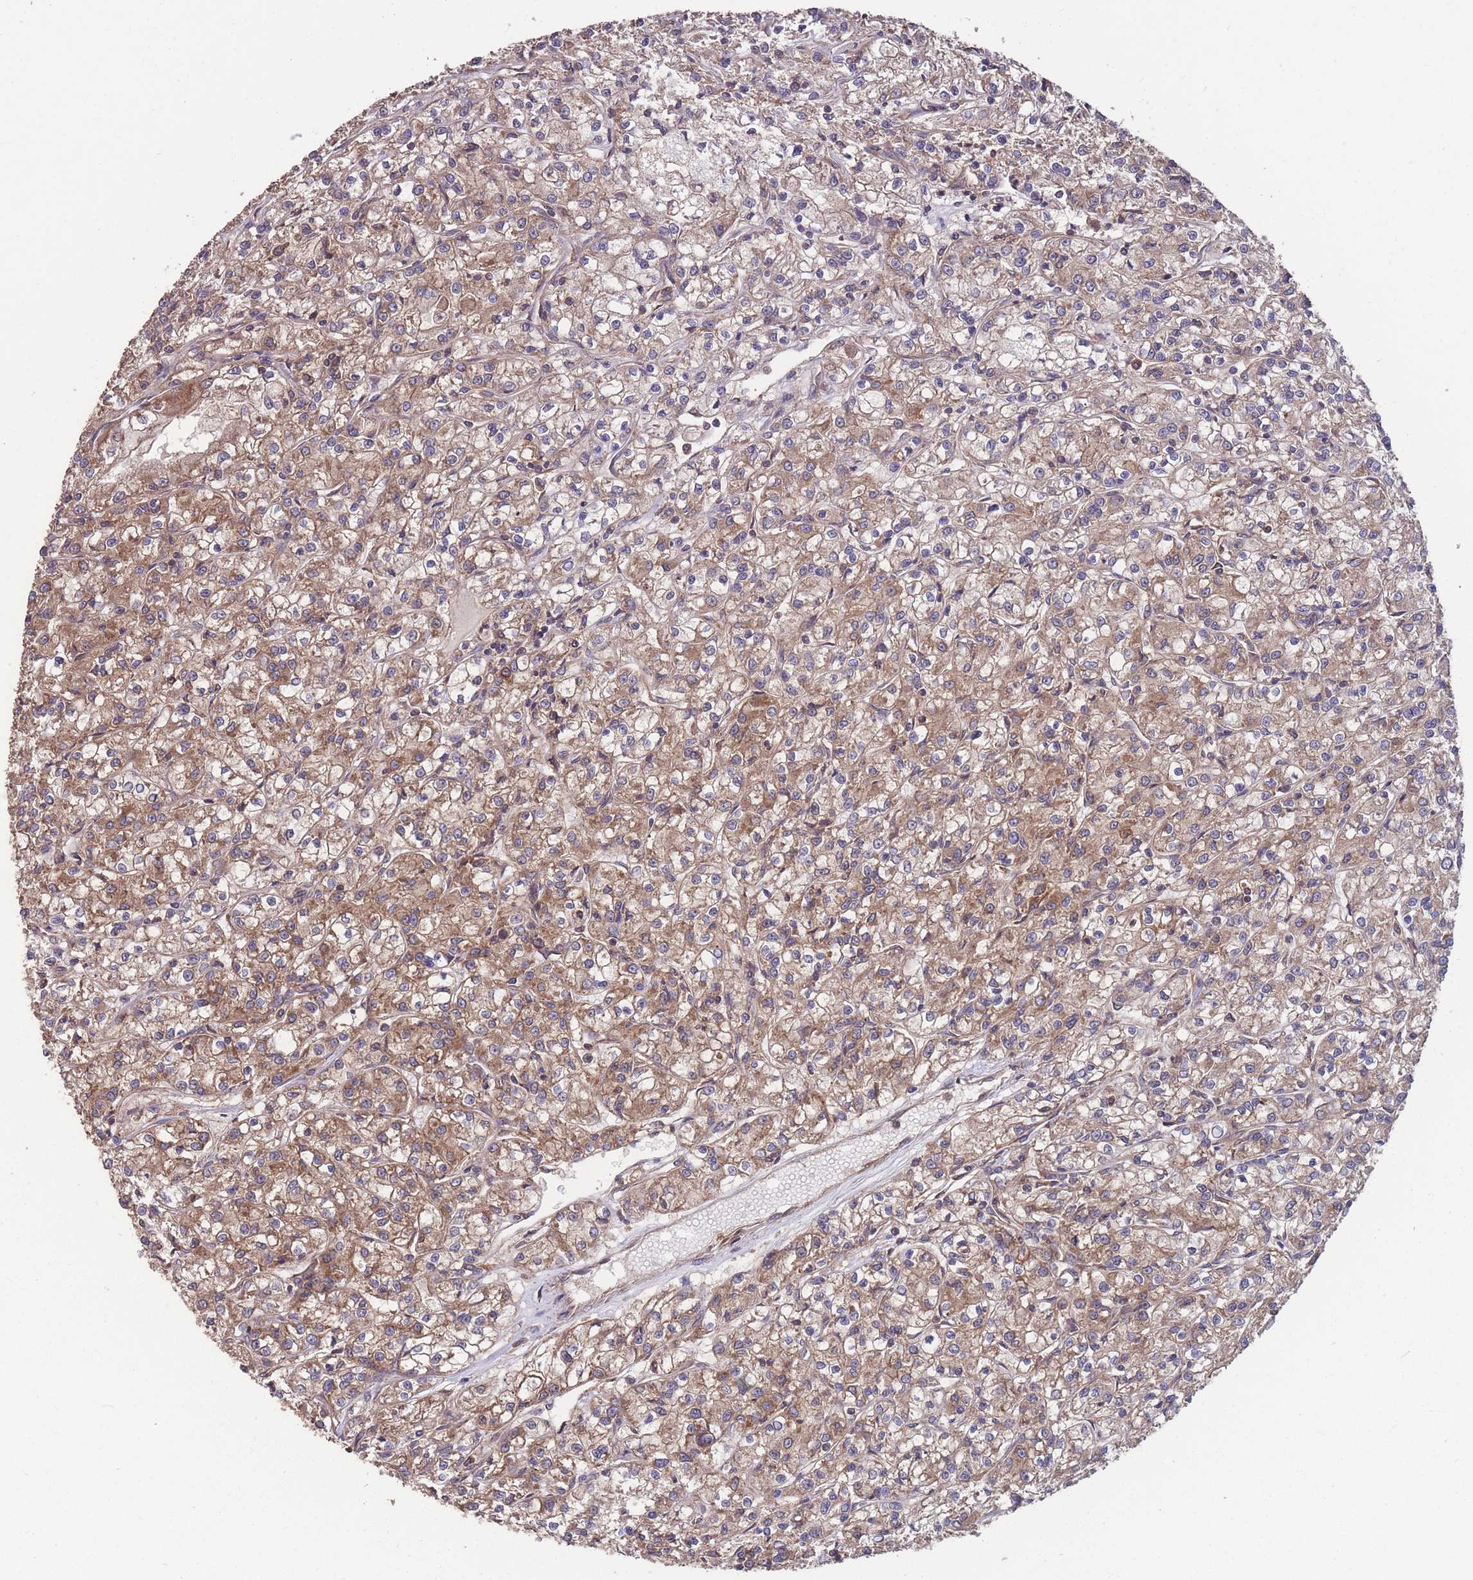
{"staining": {"intensity": "moderate", "quantity": ">75%", "location": "cytoplasmic/membranous"}, "tissue": "renal cancer", "cell_type": "Tumor cells", "image_type": "cancer", "snomed": [{"axis": "morphology", "description": "Adenocarcinoma, NOS"}, {"axis": "topography", "description": "Kidney"}], "caption": "Immunohistochemistry photomicrograph of neoplastic tissue: renal adenocarcinoma stained using IHC exhibits medium levels of moderate protein expression localized specifically in the cytoplasmic/membranous of tumor cells, appearing as a cytoplasmic/membranous brown color.", "gene": "ZPR1", "patient": {"sex": "female", "age": 59}}